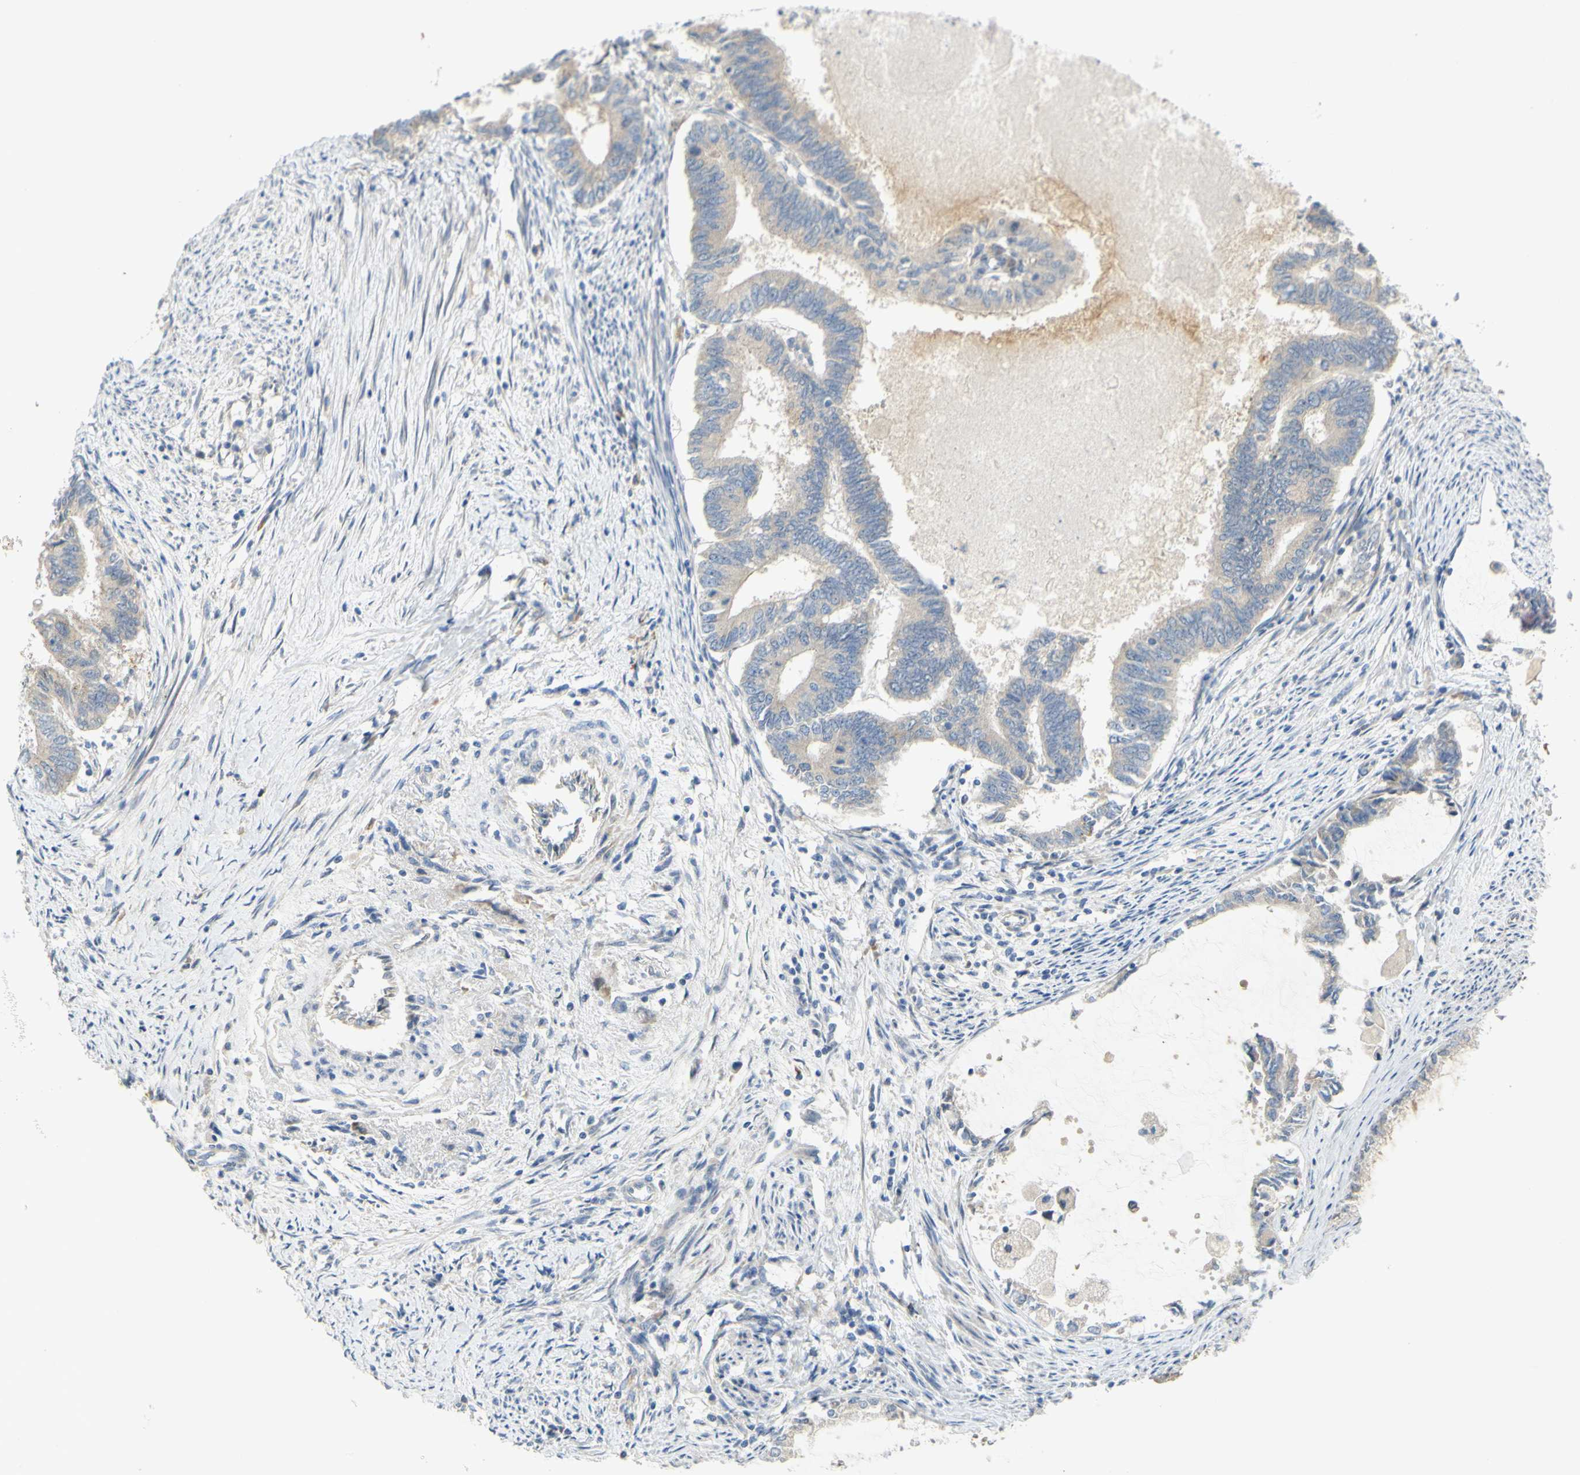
{"staining": {"intensity": "weak", "quantity": ">75%", "location": "cytoplasmic/membranous"}, "tissue": "endometrial cancer", "cell_type": "Tumor cells", "image_type": "cancer", "snomed": [{"axis": "morphology", "description": "Adenocarcinoma, NOS"}, {"axis": "topography", "description": "Endometrium"}], "caption": "This is an image of immunohistochemistry (IHC) staining of endometrial cancer, which shows weak expression in the cytoplasmic/membranous of tumor cells.", "gene": "CCNB2", "patient": {"sex": "female", "age": 86}}